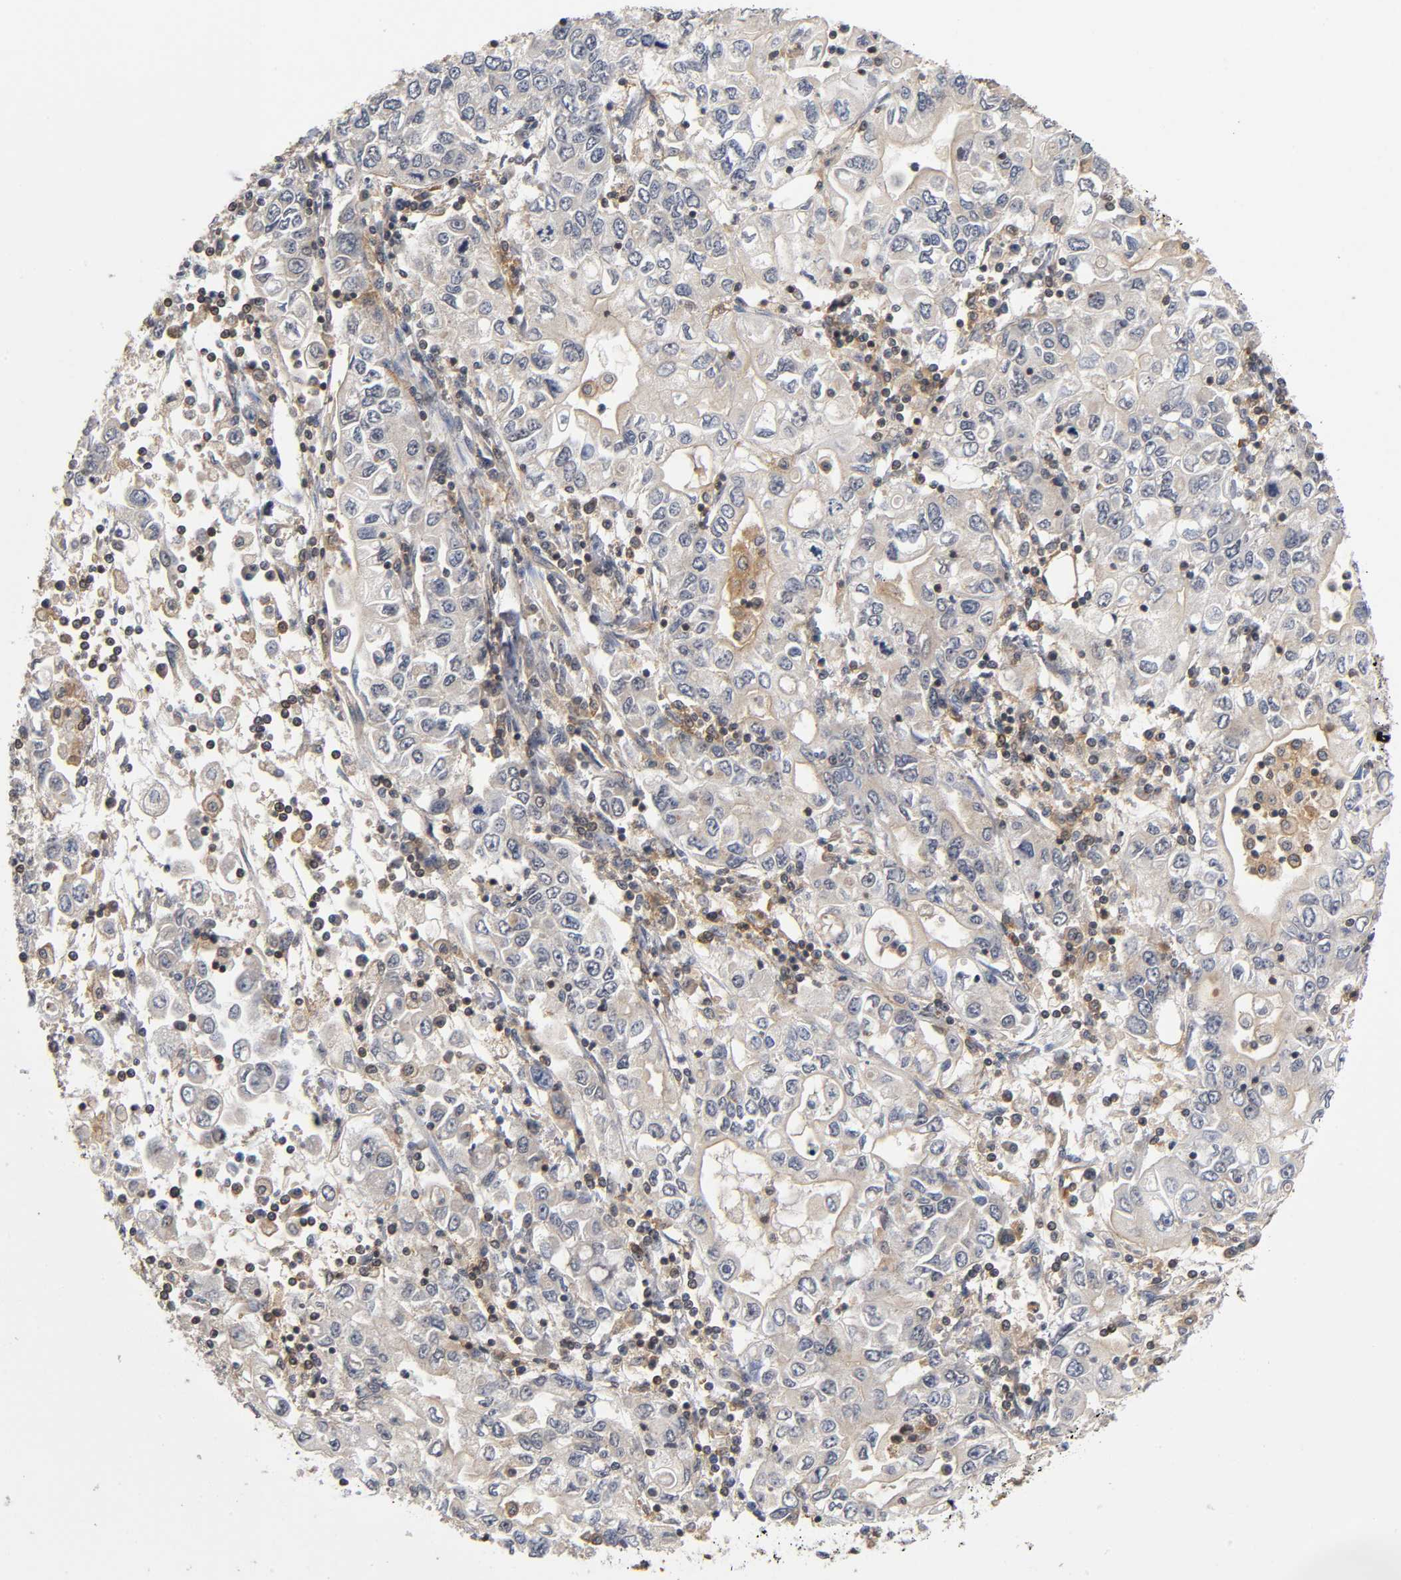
{"staining": {"intensity": "weak", "quantity": "25%-75%", "location": "cytoplasmic/membranous"}, "tissue": "stomach cancer", "cell_type": "Tumor cells", "image_type": "cancer", "snomed": [{"axis": "morphology", "description": "Adenocarcinoma, NOS"}, {"axis": "topography", "description": "Stomach, lower"}], "caption": "IHC staining of stomach cancer (adenocarcinoma), which shows low levels of weak cytoplasmic/membranous expression in approximately 25%-75% of tumor cells indicating weak cytoplasmic/membranous protein expression. The staining was performed using DAB (3,3'-diaminobenzidine) (brown) for protein detection and nuclei were counterstained in hematoxylin (blue).", "gene": "ACTR2", "patient": {"sex": "female", "age": 72}}